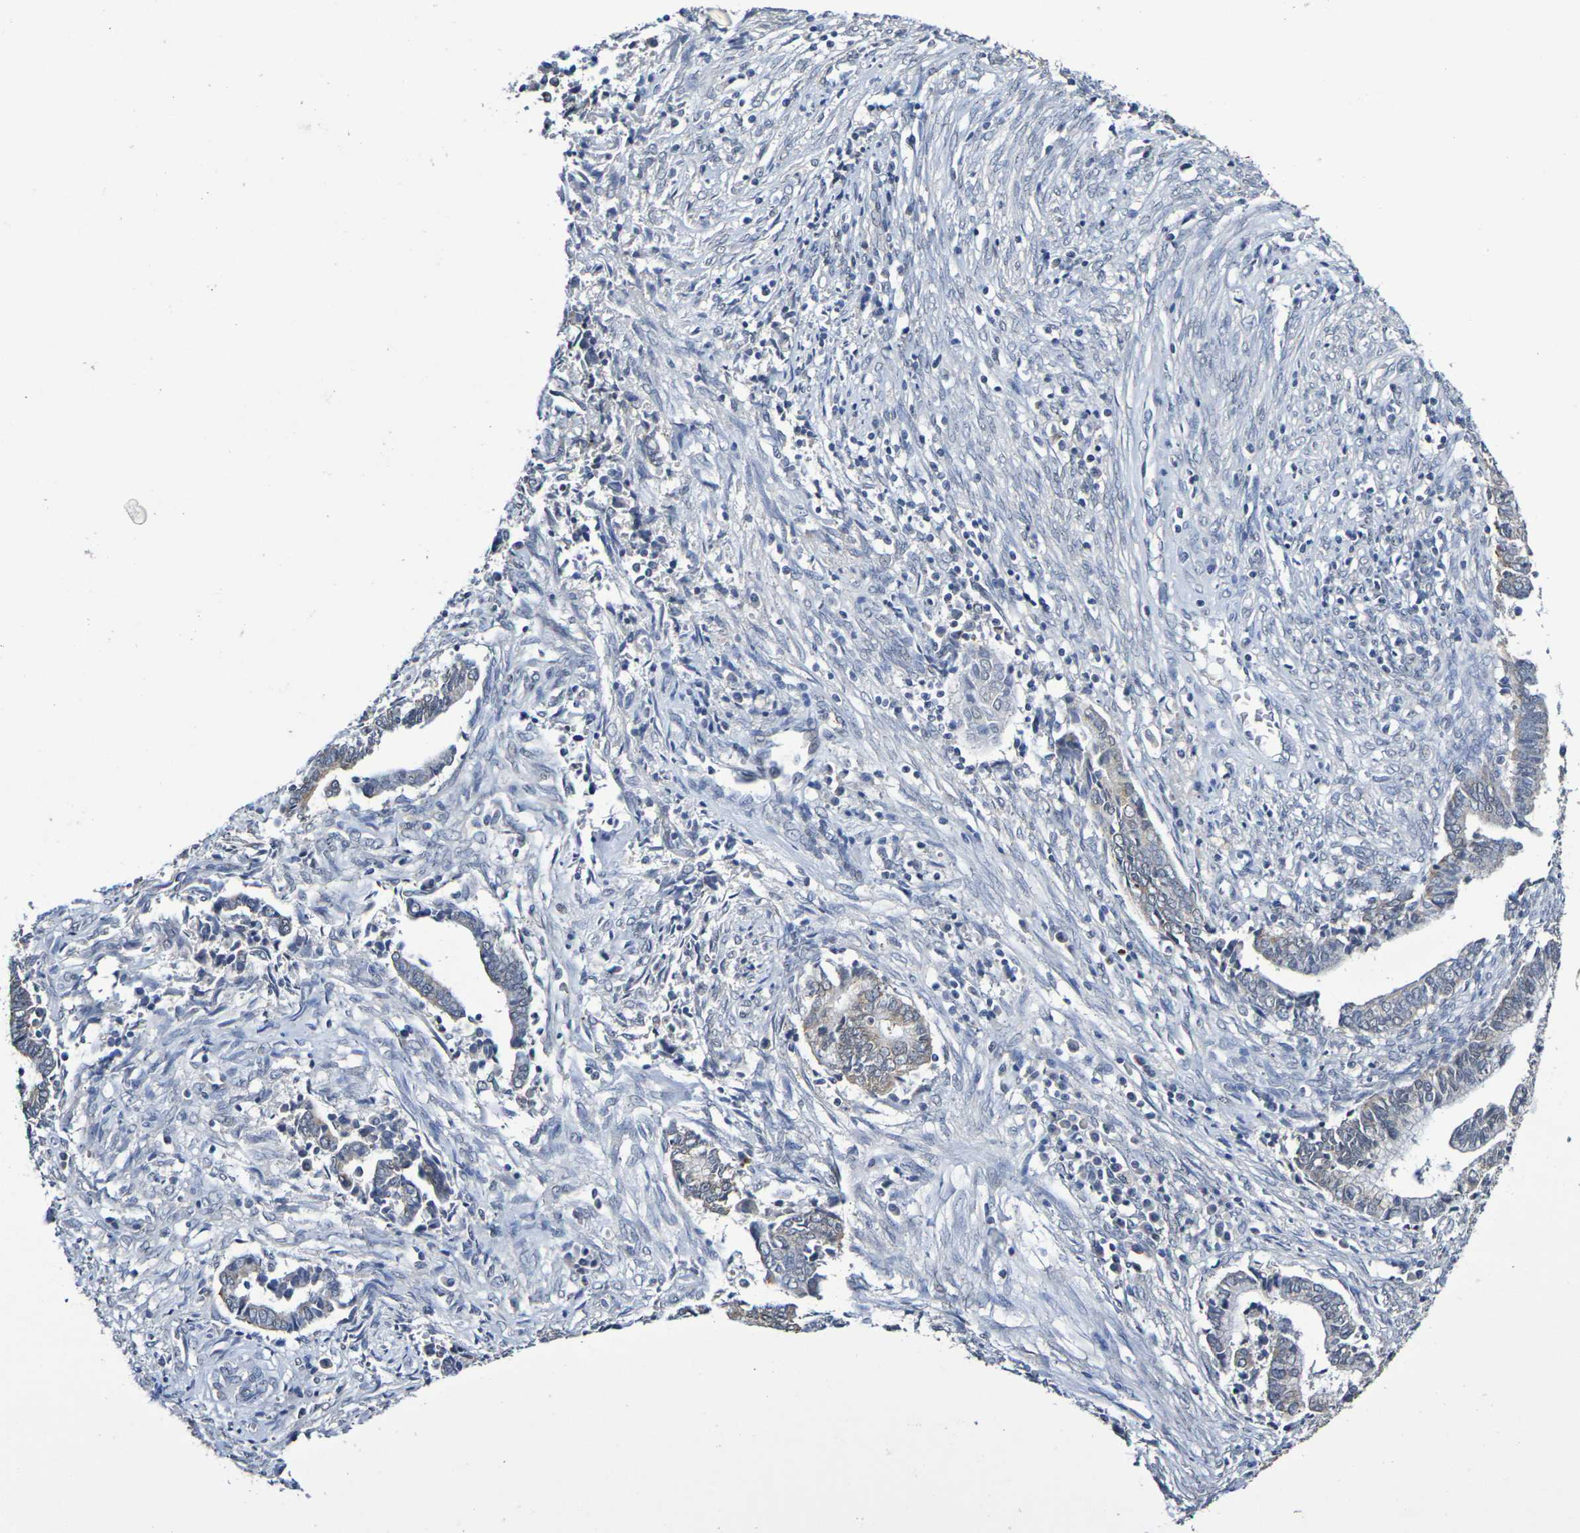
{"staining": {"intensity": "weak", "quantity": ">75%", "location": "cytoplasmic/membranous"}, "tissue": "cervical cancer", "cell_type": "Tumor cells", "image_type": "cancer", "snomed": [{"axis": "morphology", "description": "Adenocarcinoma, NOS"}, {"axis": "topography", "description": "Cervix"}], "caption": "Adenocarcinoma (cervical) tissue demonstrates weak cytoplasmic/membranous positivity in about >75% of tumor cells, visualized by immunohistochemistry. Using DAB (brown) and hematoxylin (blue) stains, captured at high magnification using brightfield microscopy.", "gene": "CHRNB1", "patient": {"sex": "female", "age": 44}}